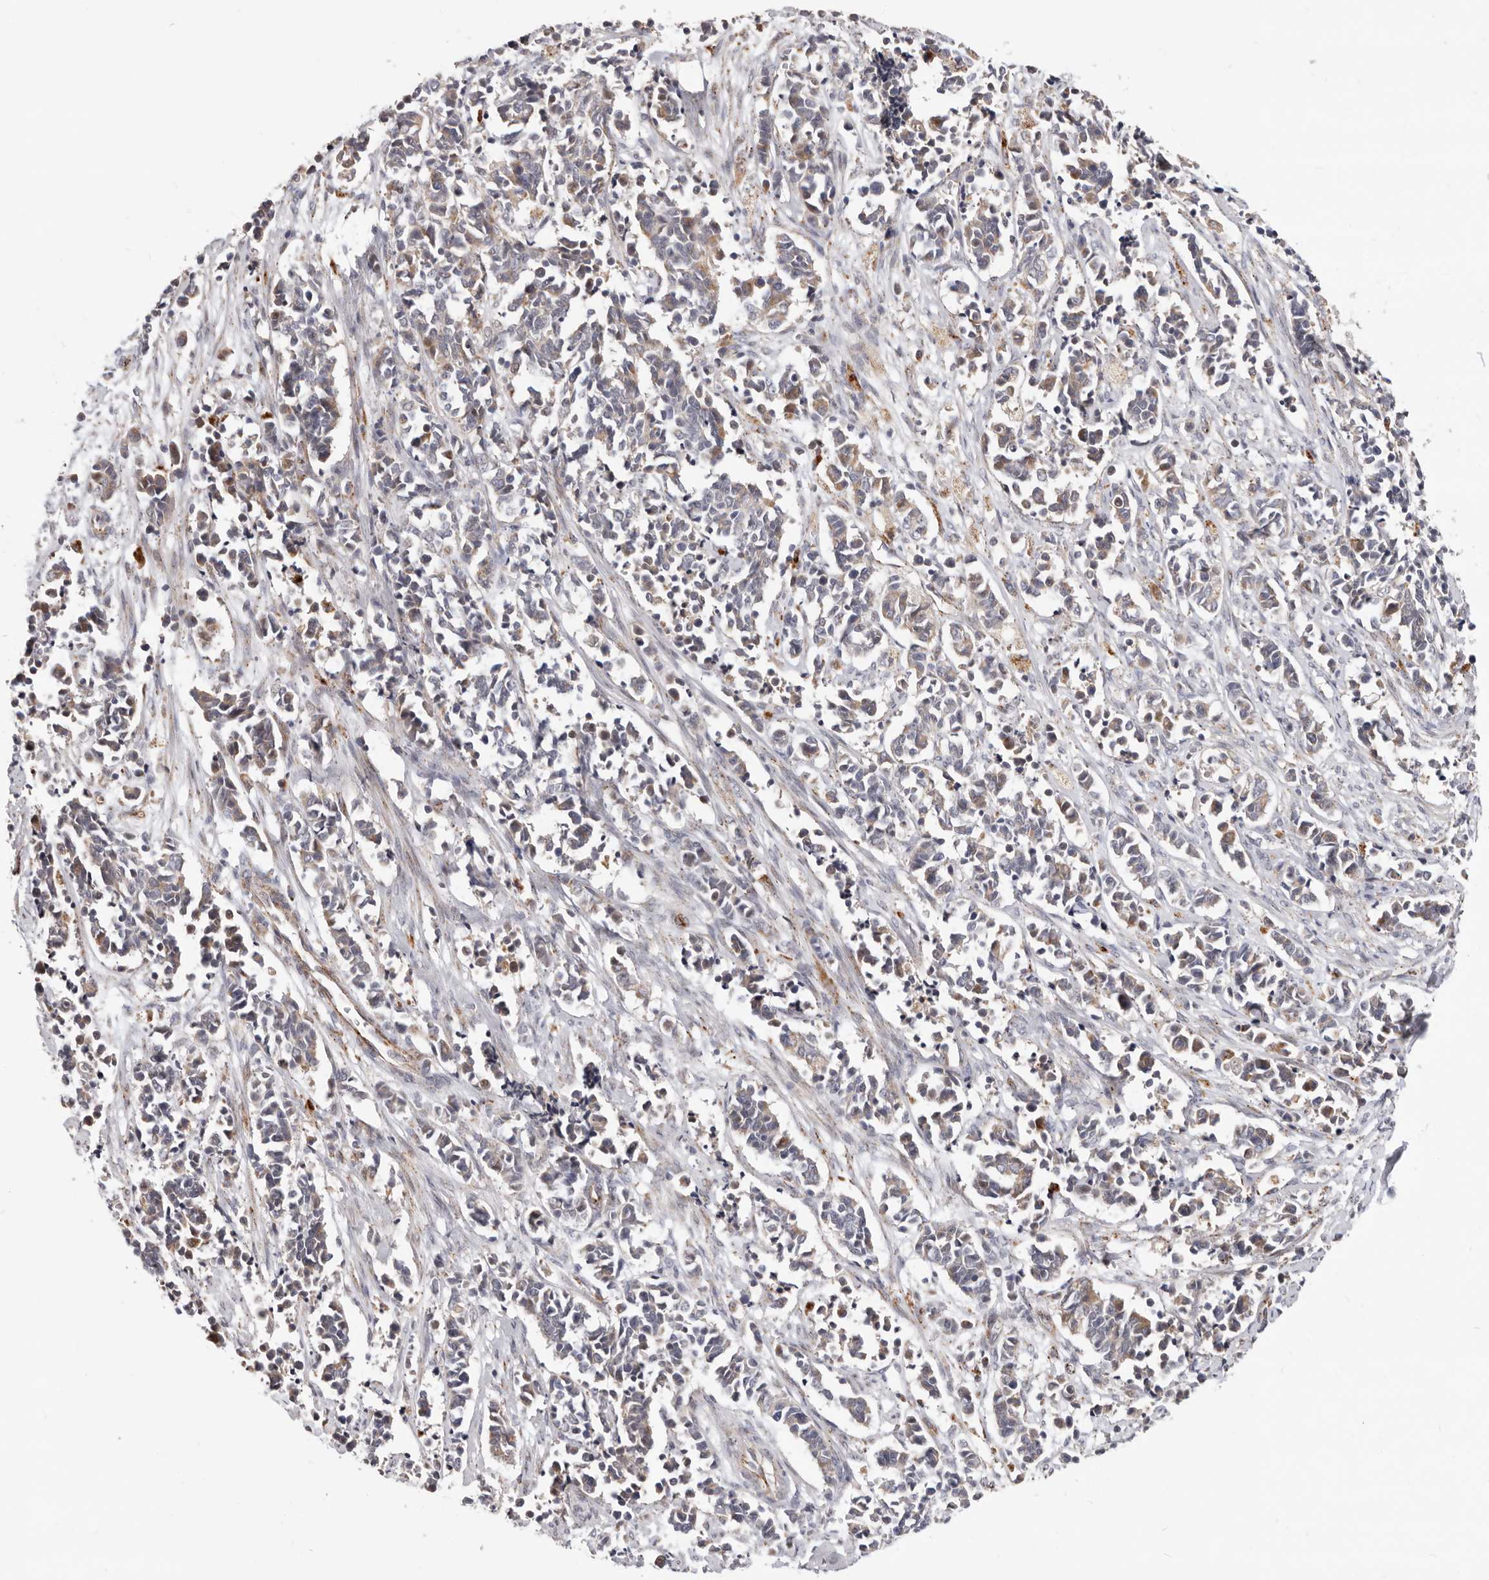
{"staining": {"intensity": "negative", "quantity": "none", "location": "none"}, "tissue": "cervical cancer", "cell_type": "Tumor cells", "image_type": "cancer", "snomed": [{"axis": "morphology", "description": "Normal tissue, NOS"}, {"axis": "morphology", "description": "Squamous cell carcinoma, NOS"}, {"axis": "topography", "description": "Cervix"}], "caption": "Immunohistochemistry photomicrograph of neoplastic tissue: human cervical cancer stained with DAB displays no significant protein expression in tumor cells. The staining was performed using DAB (3,3'-diaminobenzidine) to visualize the protein expression in brown, while the nuclei were stained in blue with hematoxylin (Magnification: 20x).", "gene": "TOR3A", "patient": {"sex": "female", "age": 35}}